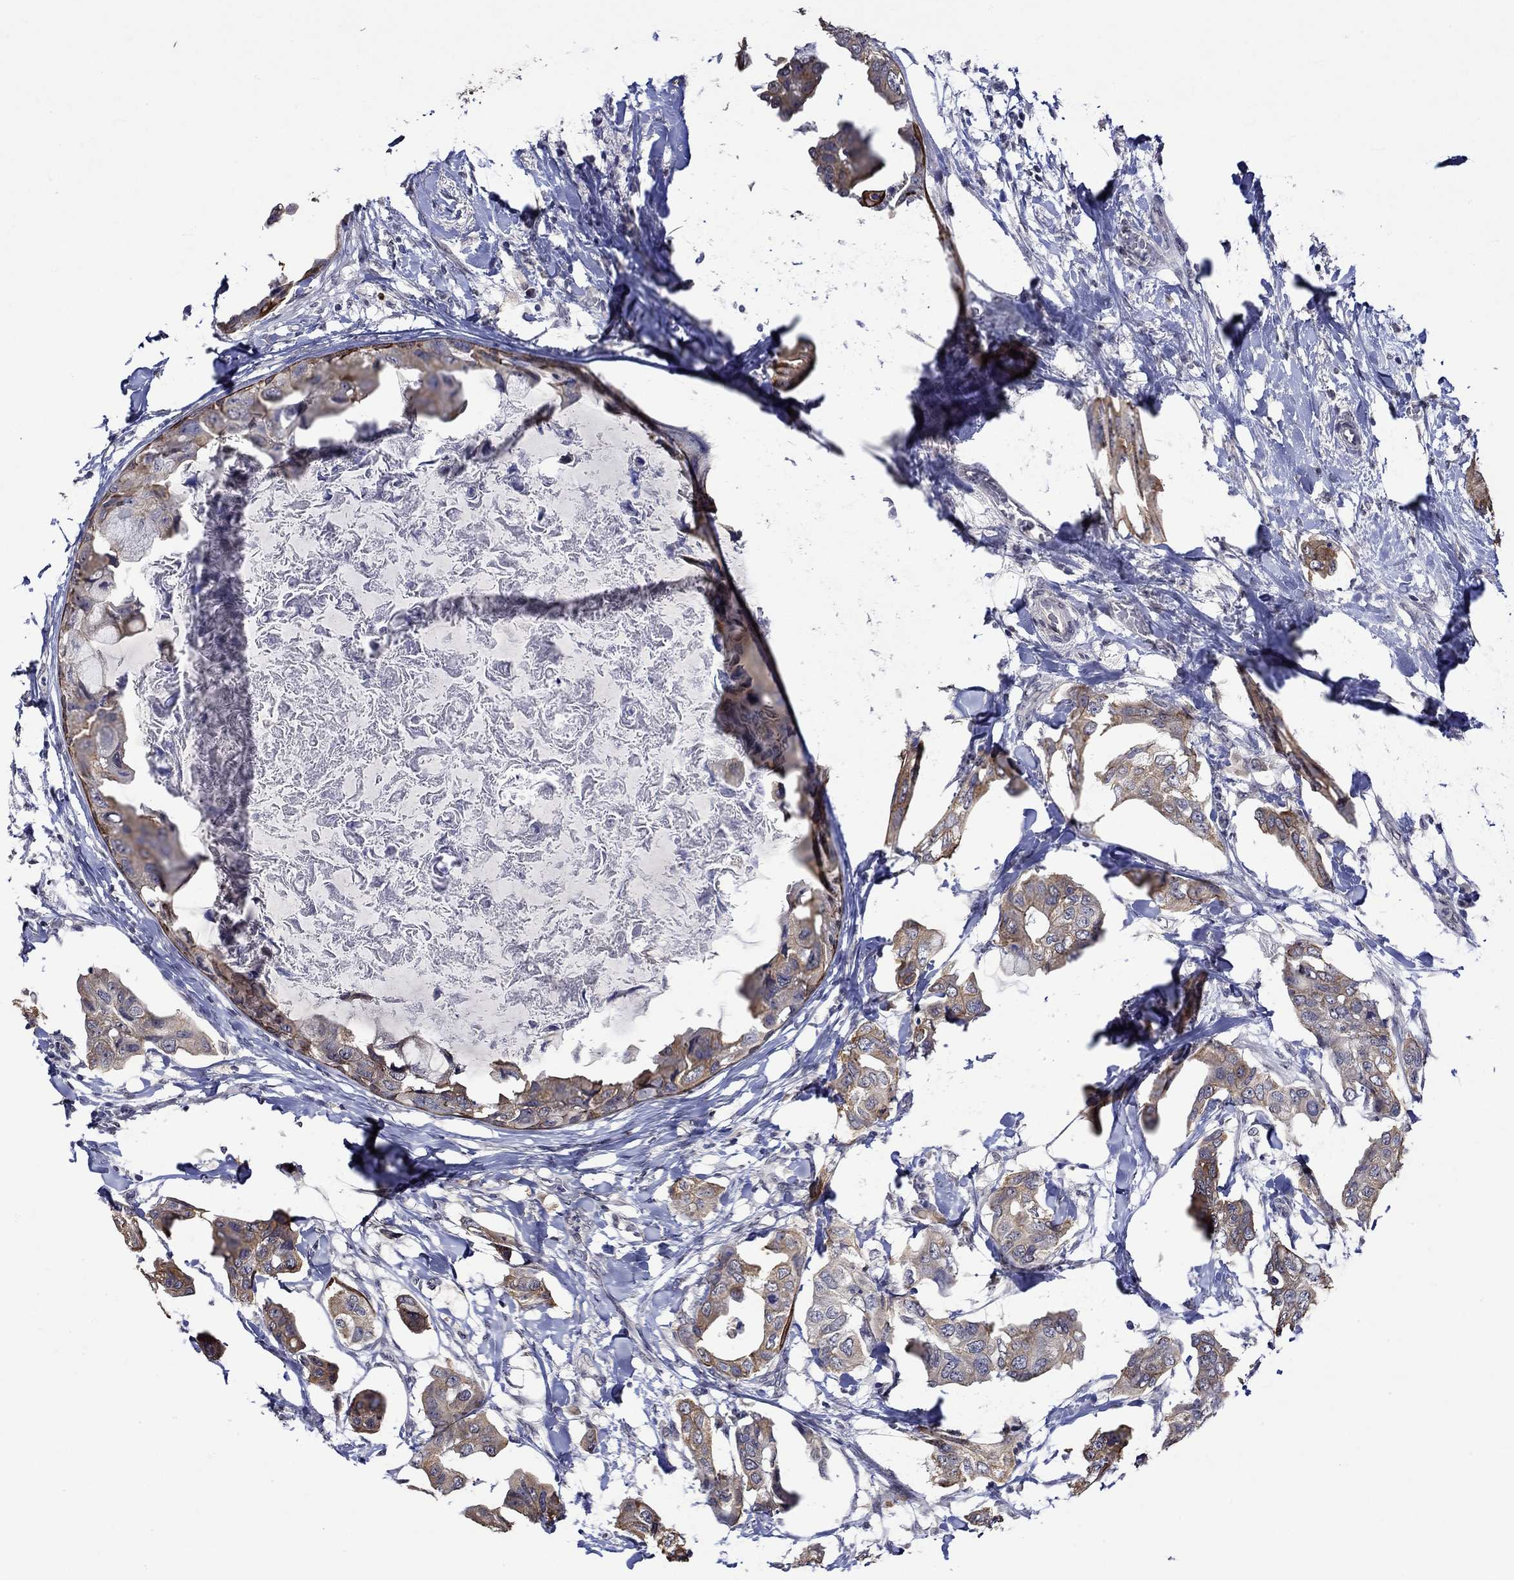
{"staining": {"intensity": "moderate", "quantity": "25%-75%", "location": "cytoplasmic/membranous"}, "tissue": "breast cancer", "cell_type": "Tumor cells", "image_type": "cancer", "snomed": [{"axis": "morphology", "description": "Normal tissue, NOS"}, {"axis": "morphology", "description": "Duct carcinoma"}, {"axis": "topography", "description": "Breast"}], "caption": "Human breast intraductal carcinoma stained with a brown dye exhibits moderate cytoplasmic/membranous positive expression in approximately 25%-75% of tumor cells.", "gene": "DDX3Y", "patient": {"sex": "female", "age": 40}}